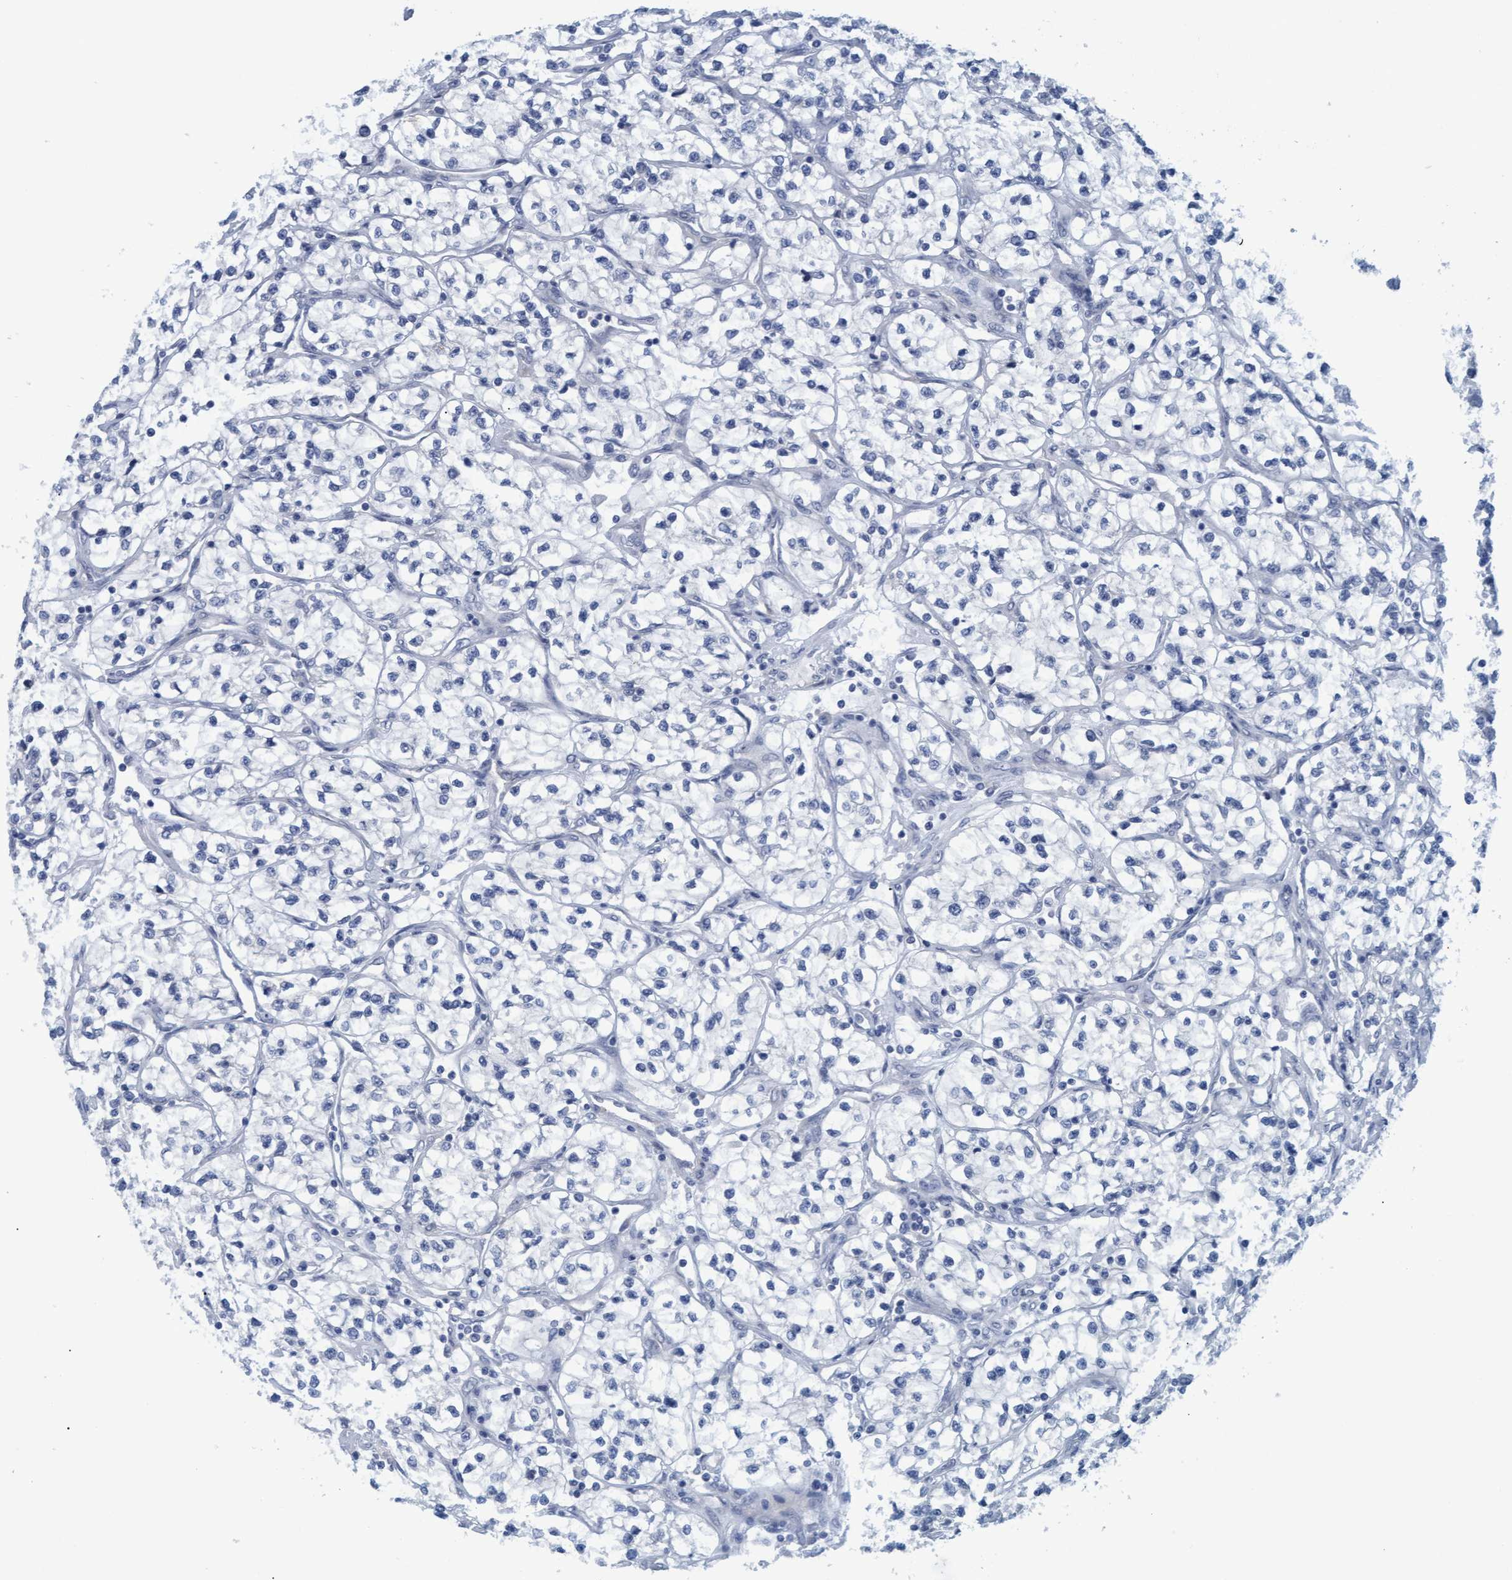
{"staining": {"intensity": "negative", "quantity": "none", "location": "none"}, "tissue": "renal cancer", "cell_type": "Tumor cells", "image_type": "cancer", "snomed": [{"axis": "morphology", "description": "Adenocarcinoma, NOS"}, {"axis": "topography", "description": "Kidney"}], "caption": "This is a histopathology image of IHC staining of renal cancer, which shows no positivity in tumor cells.", "gene": "SSTR3", "patient": {"sex": "female", "age": 57}}